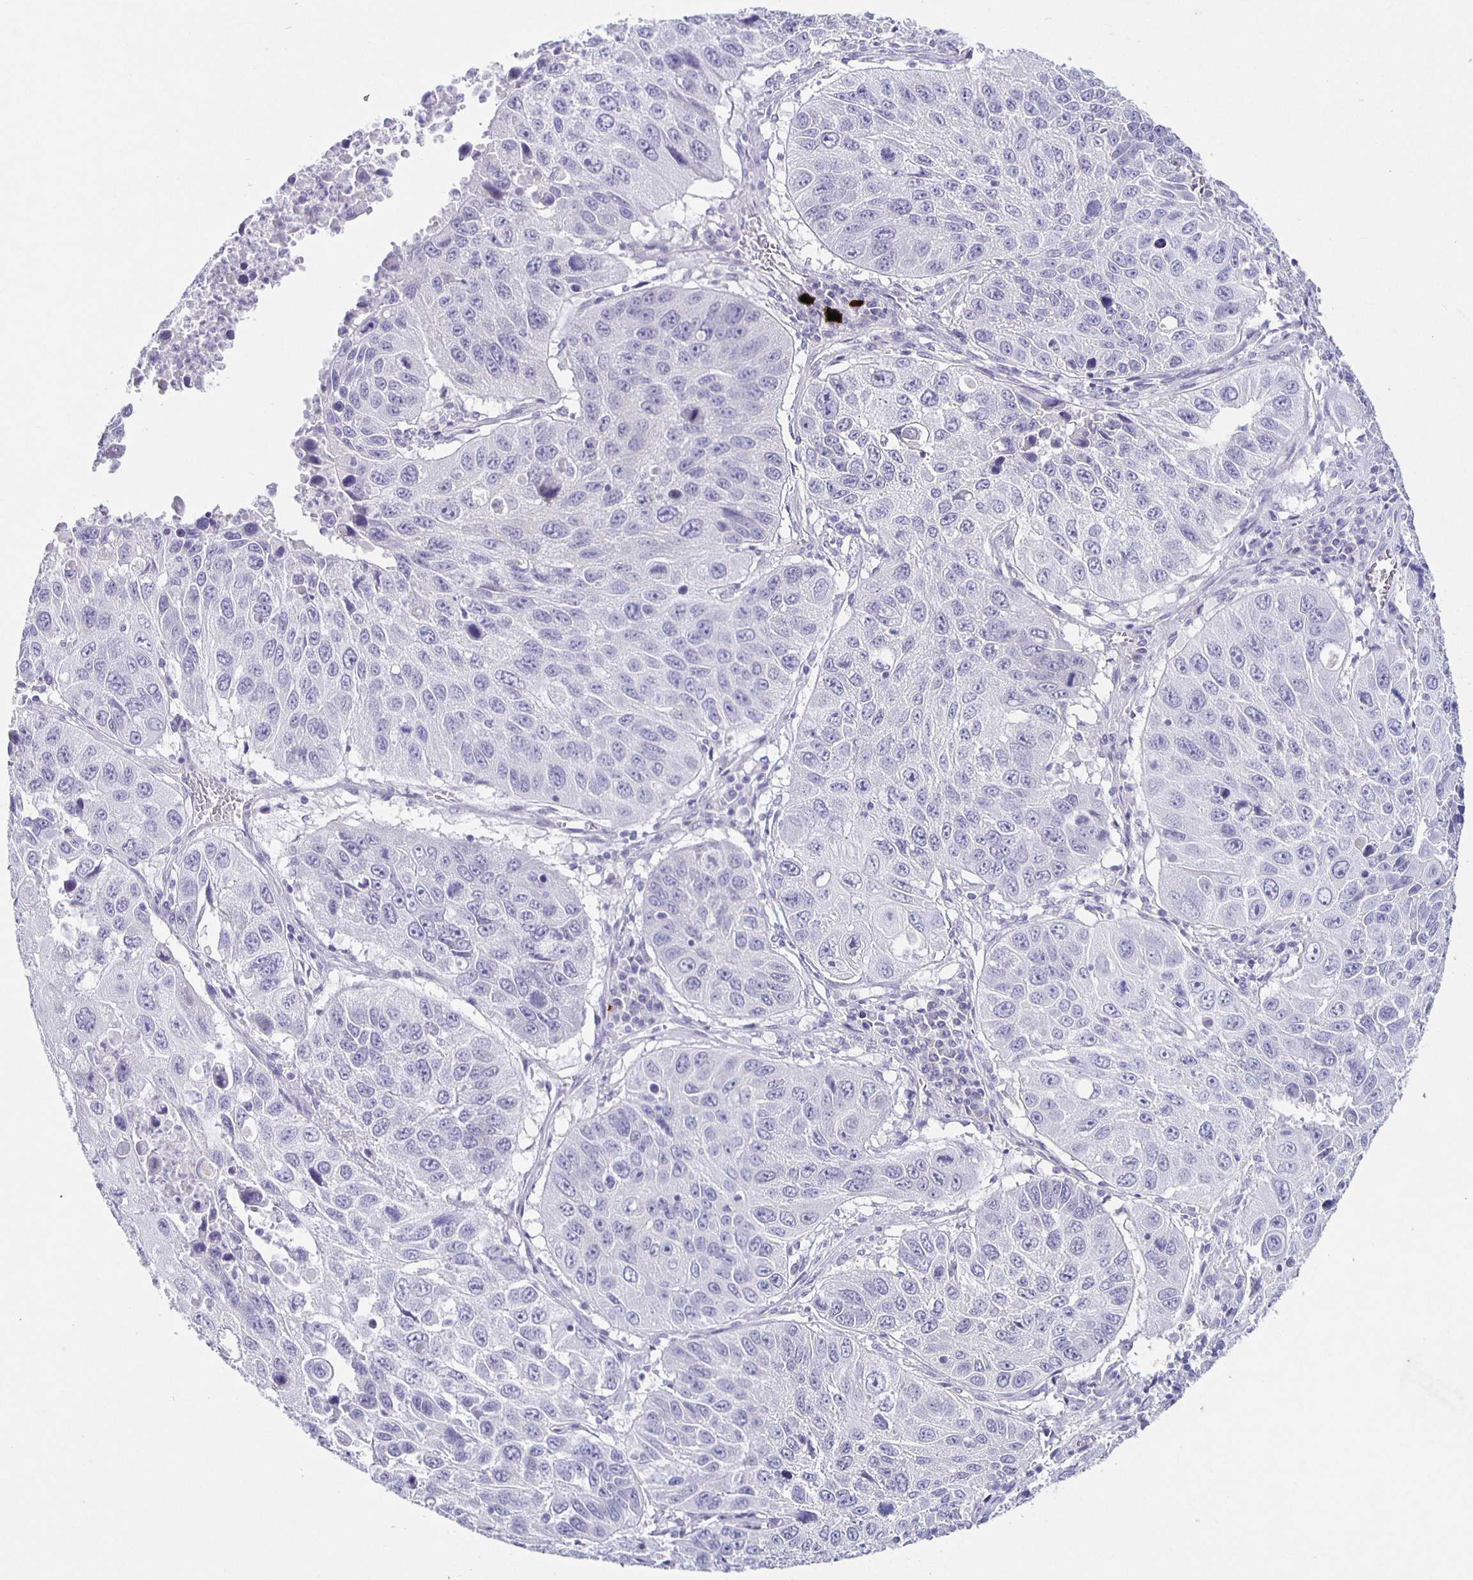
{"staining": {"intensity": "negative", "quantity": "none", "location": "none"}, "tissue": "lung cancer", "cell_type": "Tumor cells", "image_type": "cancer", "snomed": [{"axis": "morphology", "description": "Squamous cell carcinoma, NOS"}, {"axis": "topography", "description": "Lung"}], "caption": "Lung cancer was stained to show a protein in brown. There is no significant positivity in tumor cells.", "gene": "CARNS1", "patient": {"sex": "female", "age": 61}}